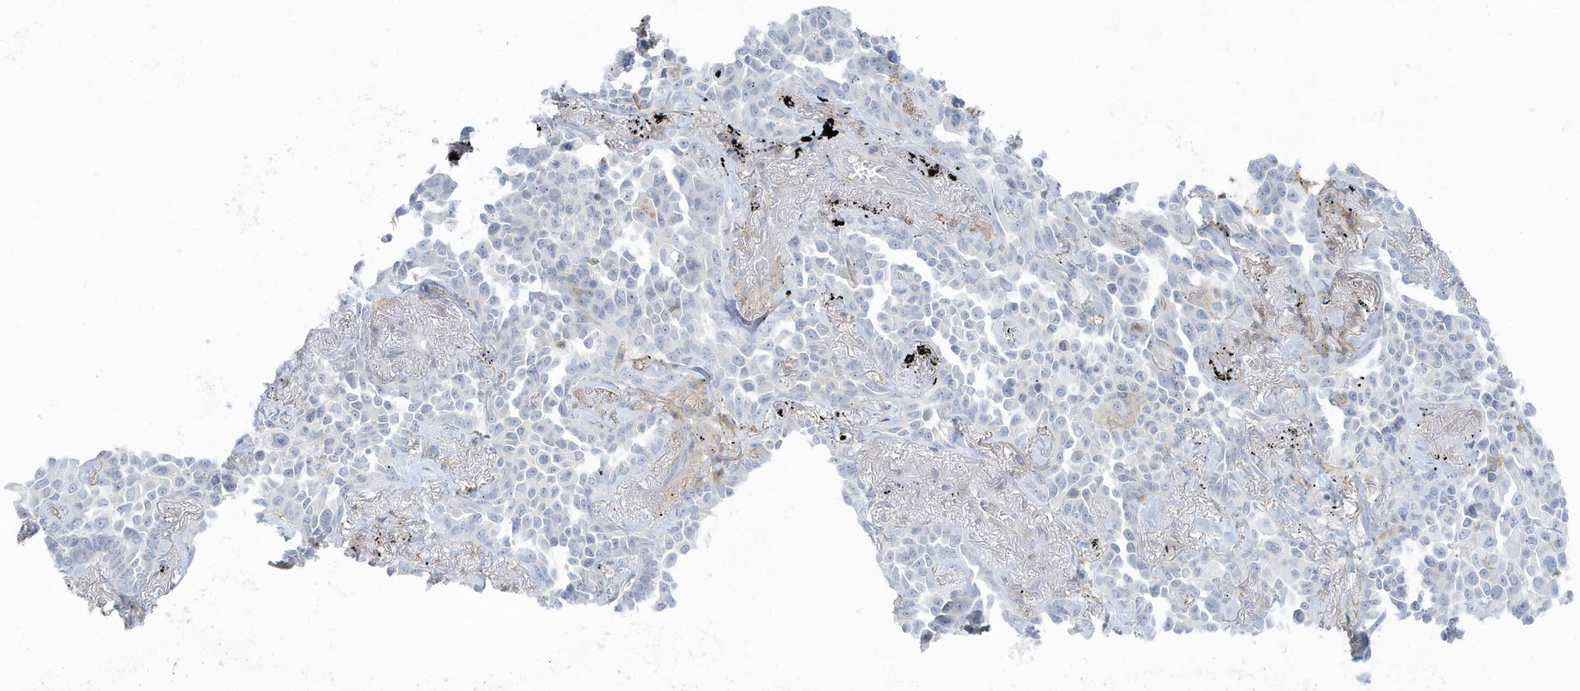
{"staining": {"intensity": "negative", "quantity": "none", "location": "none"}, "tissue": "lung cancer", "cell_type": "Tumor cells", "image_type": "cancer", "snomed": [{"axis": "morphology", "description": "Adenocarcinoma, NOS"}, {"axis": "topography", "description": "Lung"}], "caption": "The immunohistochemistry (IHC) image has no significant staining in tumor cells of lung adenocarcinoma tissue.", "gene": "CACNB2", "patient": {"sex": "female", "age": 67}}